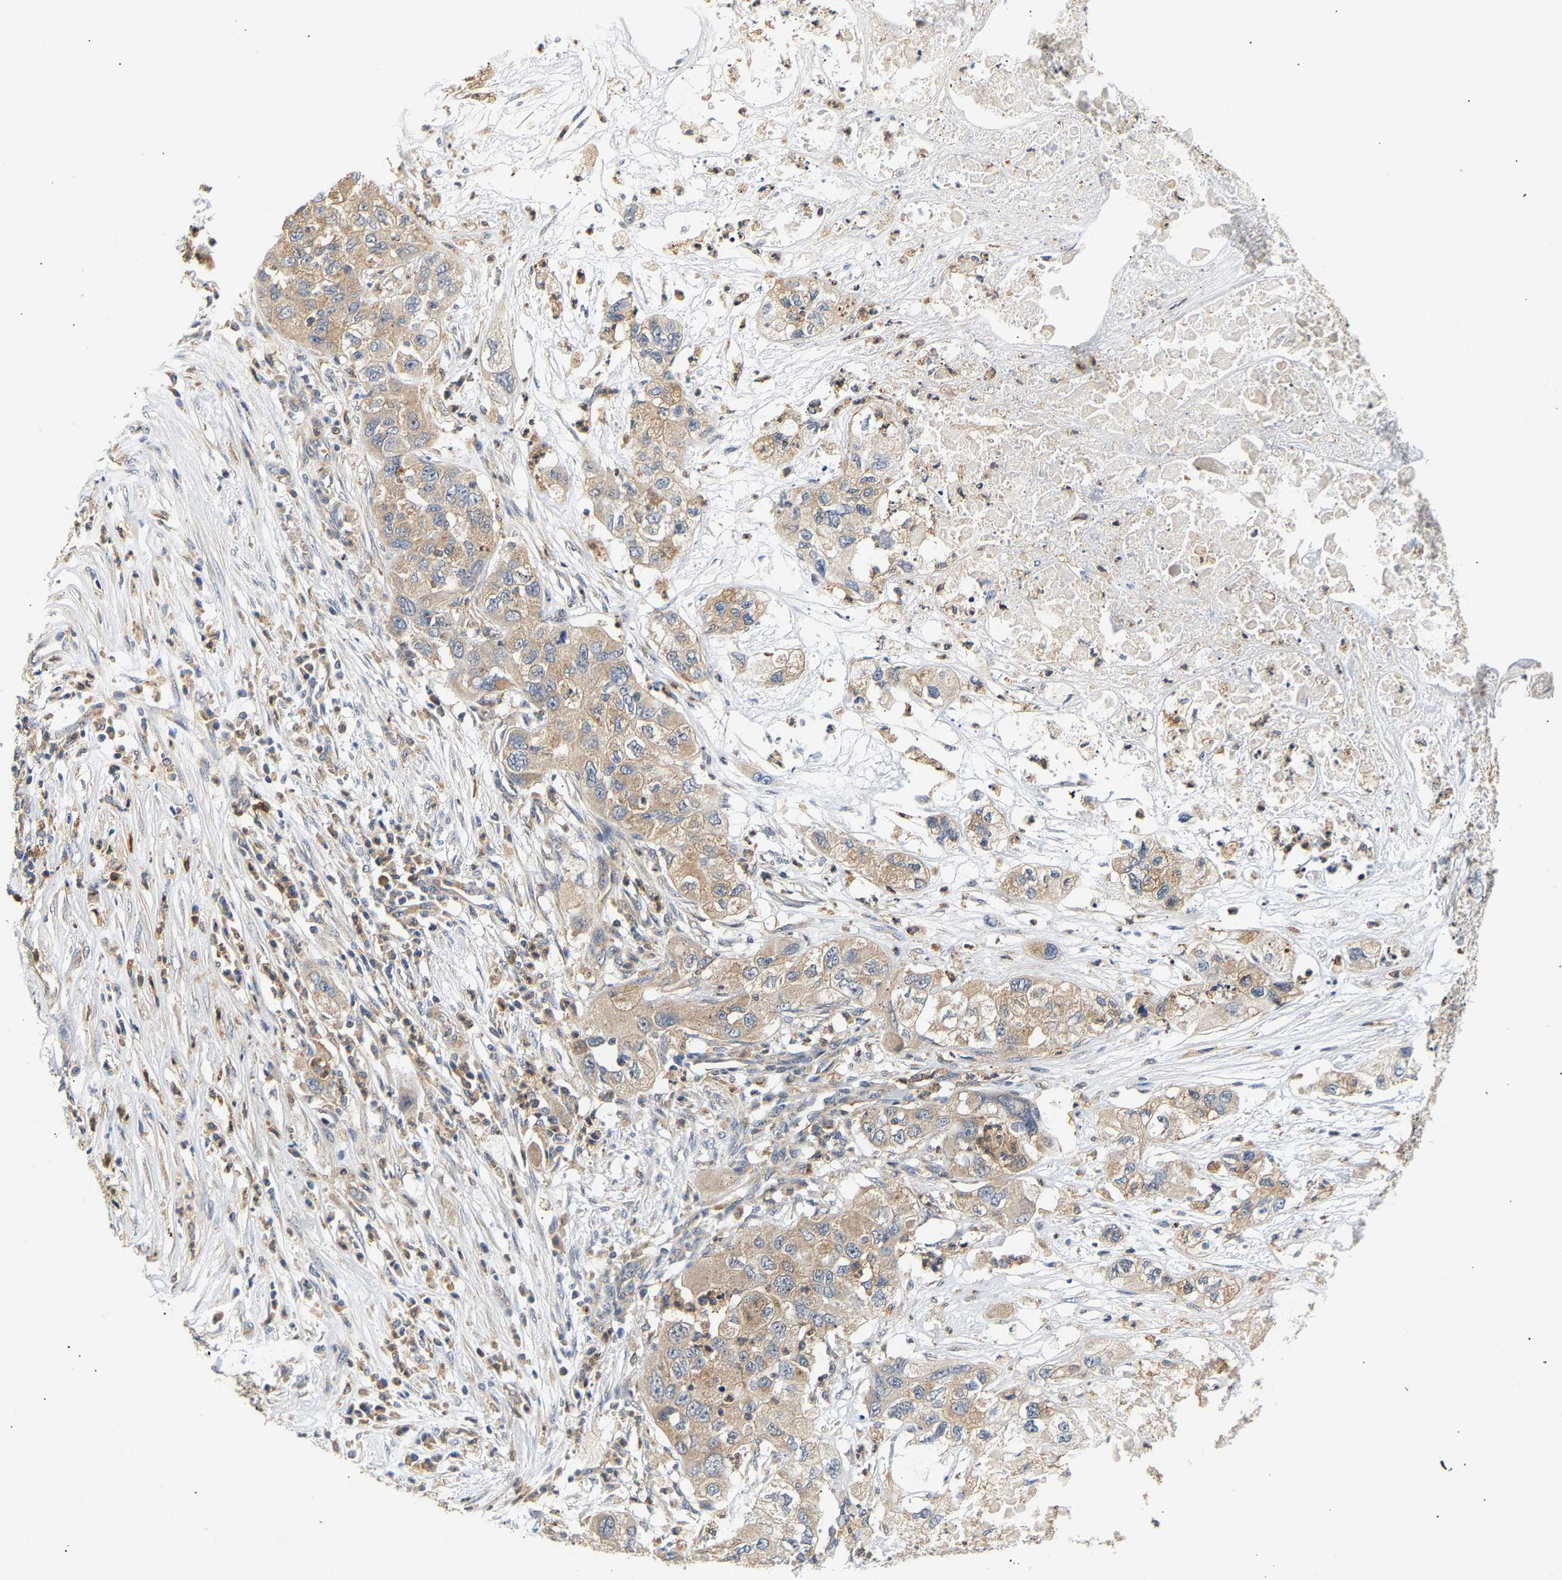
{"staining": {"intensity": "weak", "quantity": ">75%", "location": "cytoplasmic/membranous"}, "tissue": "pancreatic cancer", "cell_type": "Tumor cells", "image_type": "cancer", "snomed": [{"axis": "morphology", "description": "Adenocarcinoma, NOS"}, {"axis": "topography", "description": "Pancreas"}], "caption": "Approximately >75% of tumor cells in adenocarcinoma (pancreatic) exhibit weak cytoplasmic/membranous protein expression as visualized by brown immunohistochemical staining.", "gene": "PPID", "patient": {"sex": "female", "age": 78}}